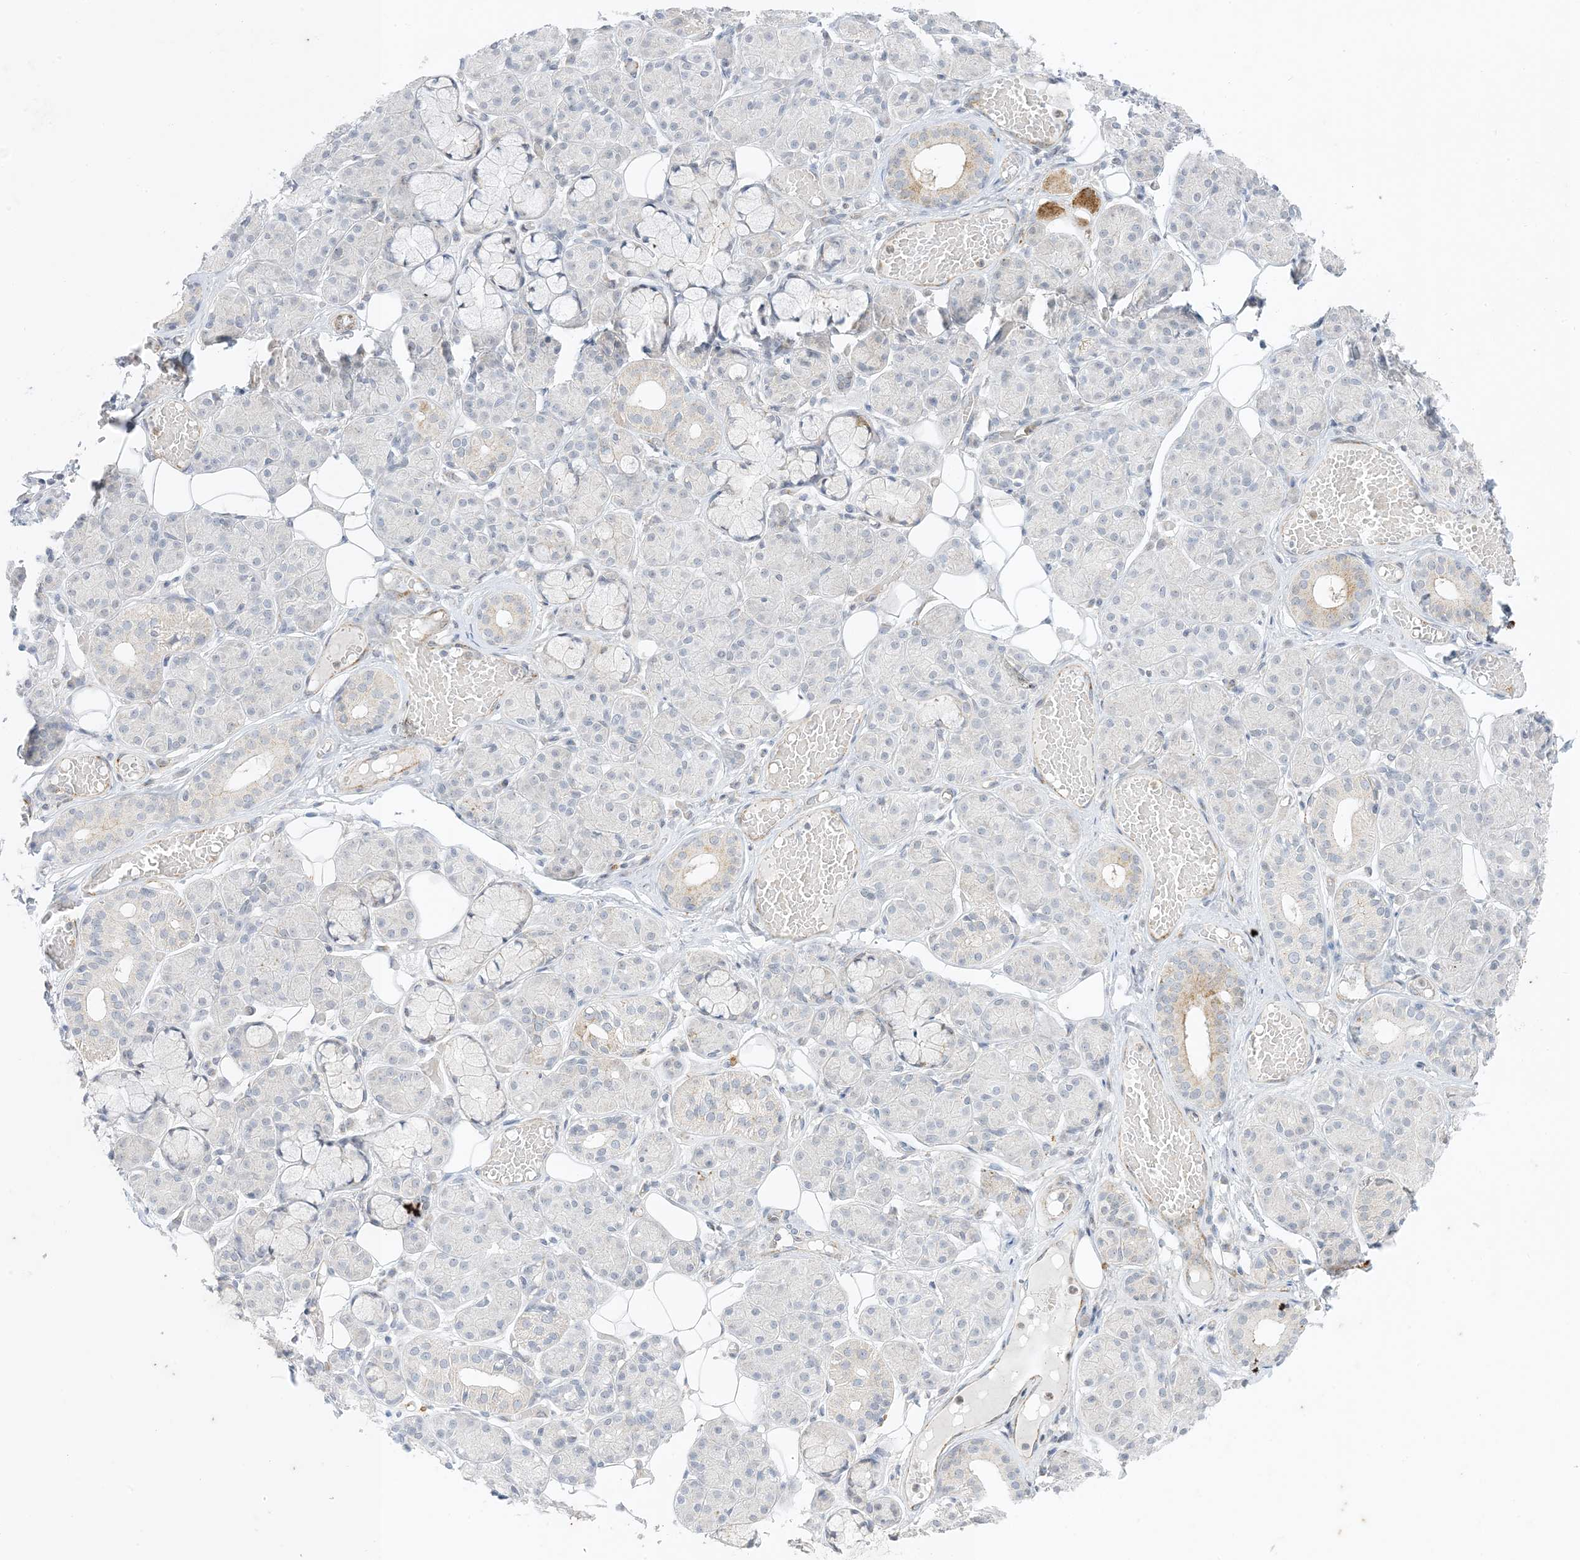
{"staining": {"intensity": "weak", "quantity": "<25%", "location": "cytoplasmic/membranous"}, "tissue": "salivary gland", "cell_type": "Glandular cells", "image_type": "normal", "snomed": [{"axis": "morphology", "description": "Normal tissue, NOS"}, {"axis": "topography", "description": "Salivary gland"}], "caption": "Immunohistochemistry micrograph of unremarkable salivary gland: human salivary gland stained with DAB (3,3'-diaminobenzidine) demonstrates no significant protein staining in glandular cells. (DAB (3,3'-diaminobenzidine) immunohistochemistry (IHC) visualized using brightfield microscopy, high magnification).", "gene": "RAC1", "patient": {"sex": "male", "age": 63}}